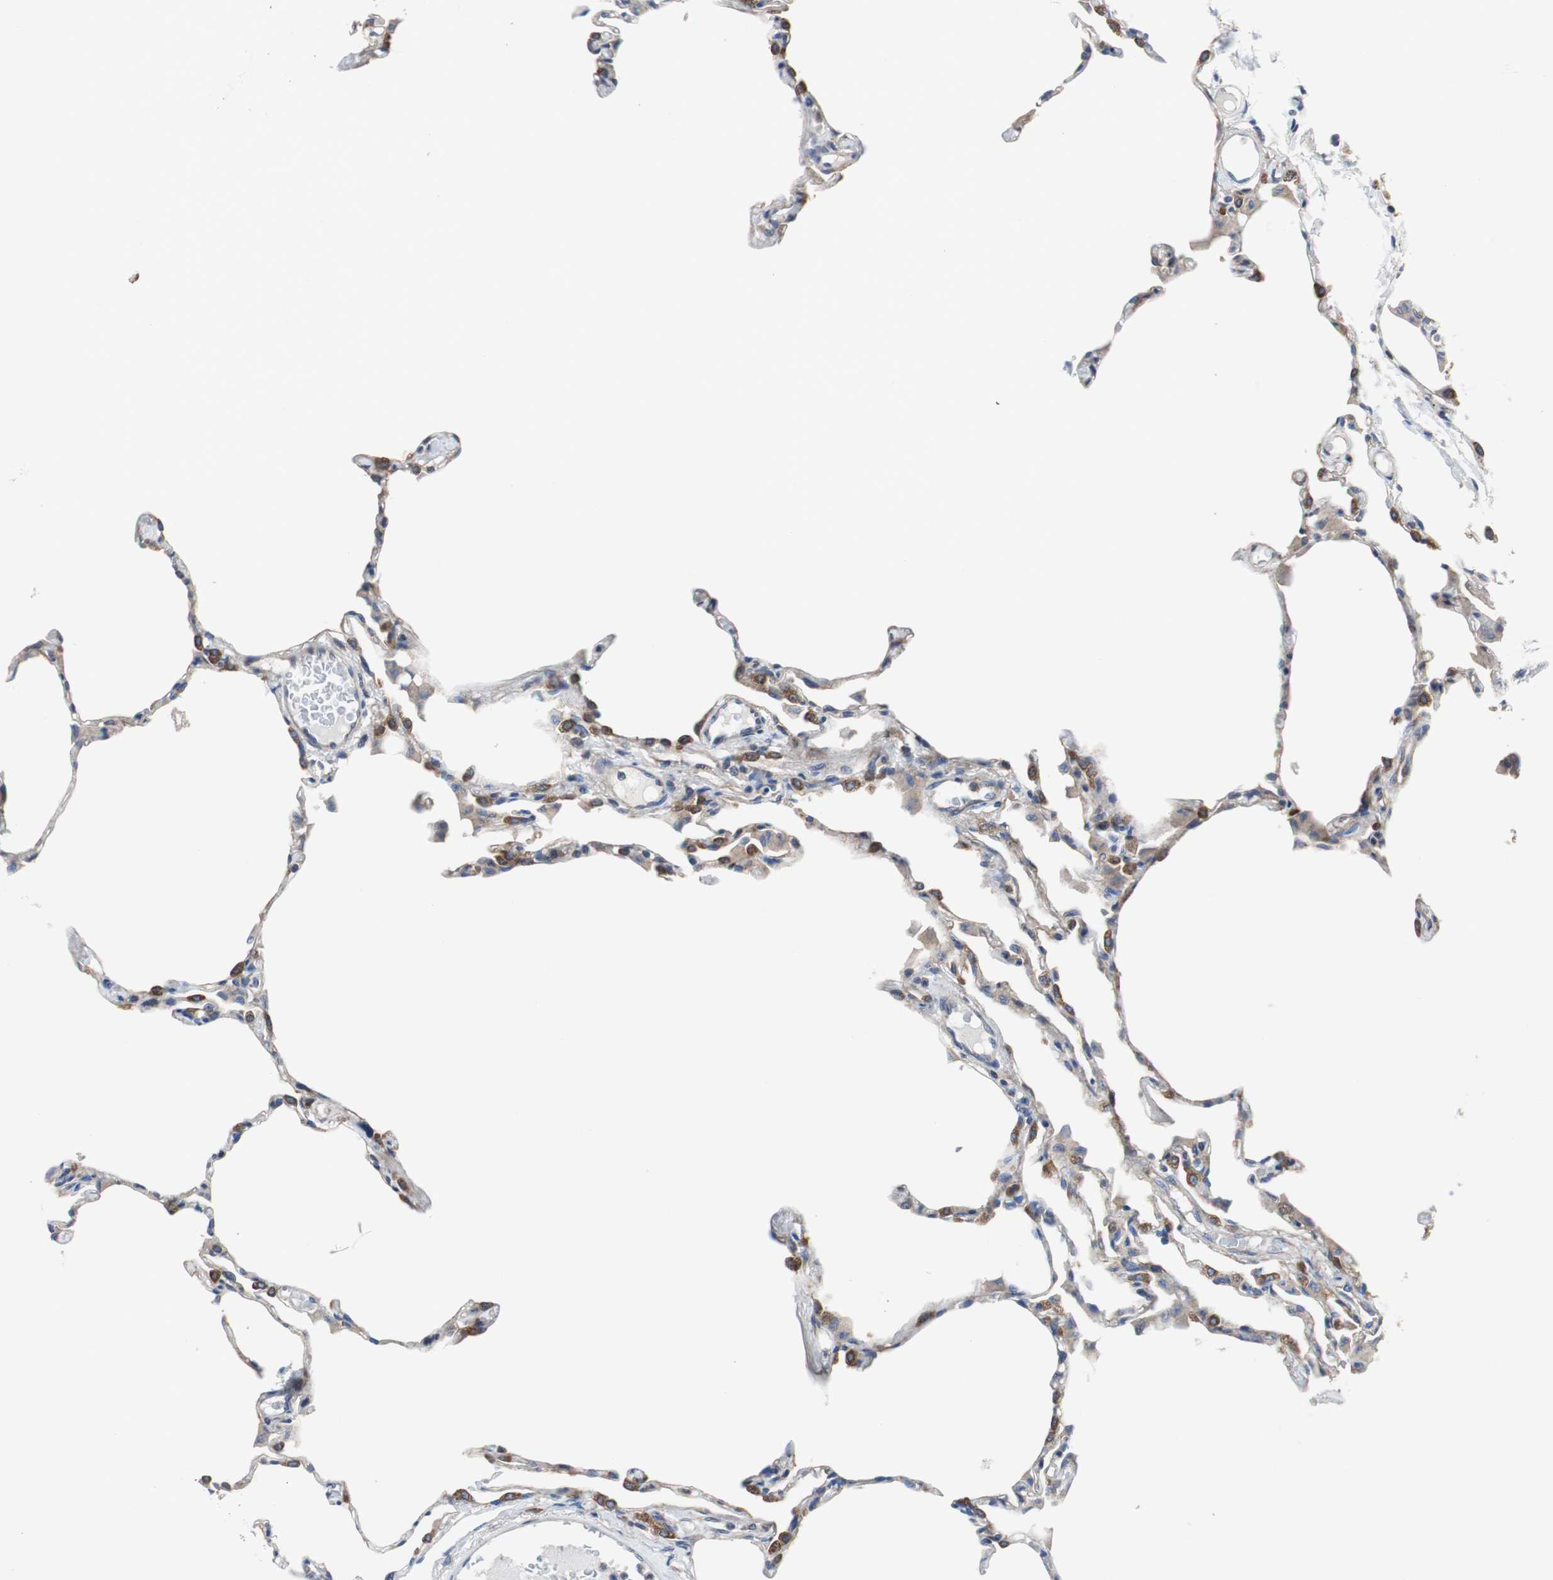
{"staining": {"intensity": "strong", "quantity": ">75%", "location": "cytoplasmic/membranous"}, "tissue": "lung", "cell_type": "Alveolar cells", "image_type": "normal", "snomed": [{"axis": "morphology", "description": "Normal tissue, NOS"}, {"axis": "topography", "description": "Lung"}], "caption": "Immunohistochemistry (IHC) staining of normal lung, which displays high levels of strong cytoplasmic/membranous expression in approximately >75% of alveolar cells indicating strong cytoplasmic/membranous protein expression. The staining was performed using DAB (3,3'-diaminobenzidine) (brown) for protein detection and nuclei were counterstained in hematoxylin (blue).", "gene": "BRAF", "patient": {"sex": "female", "age": 49}}